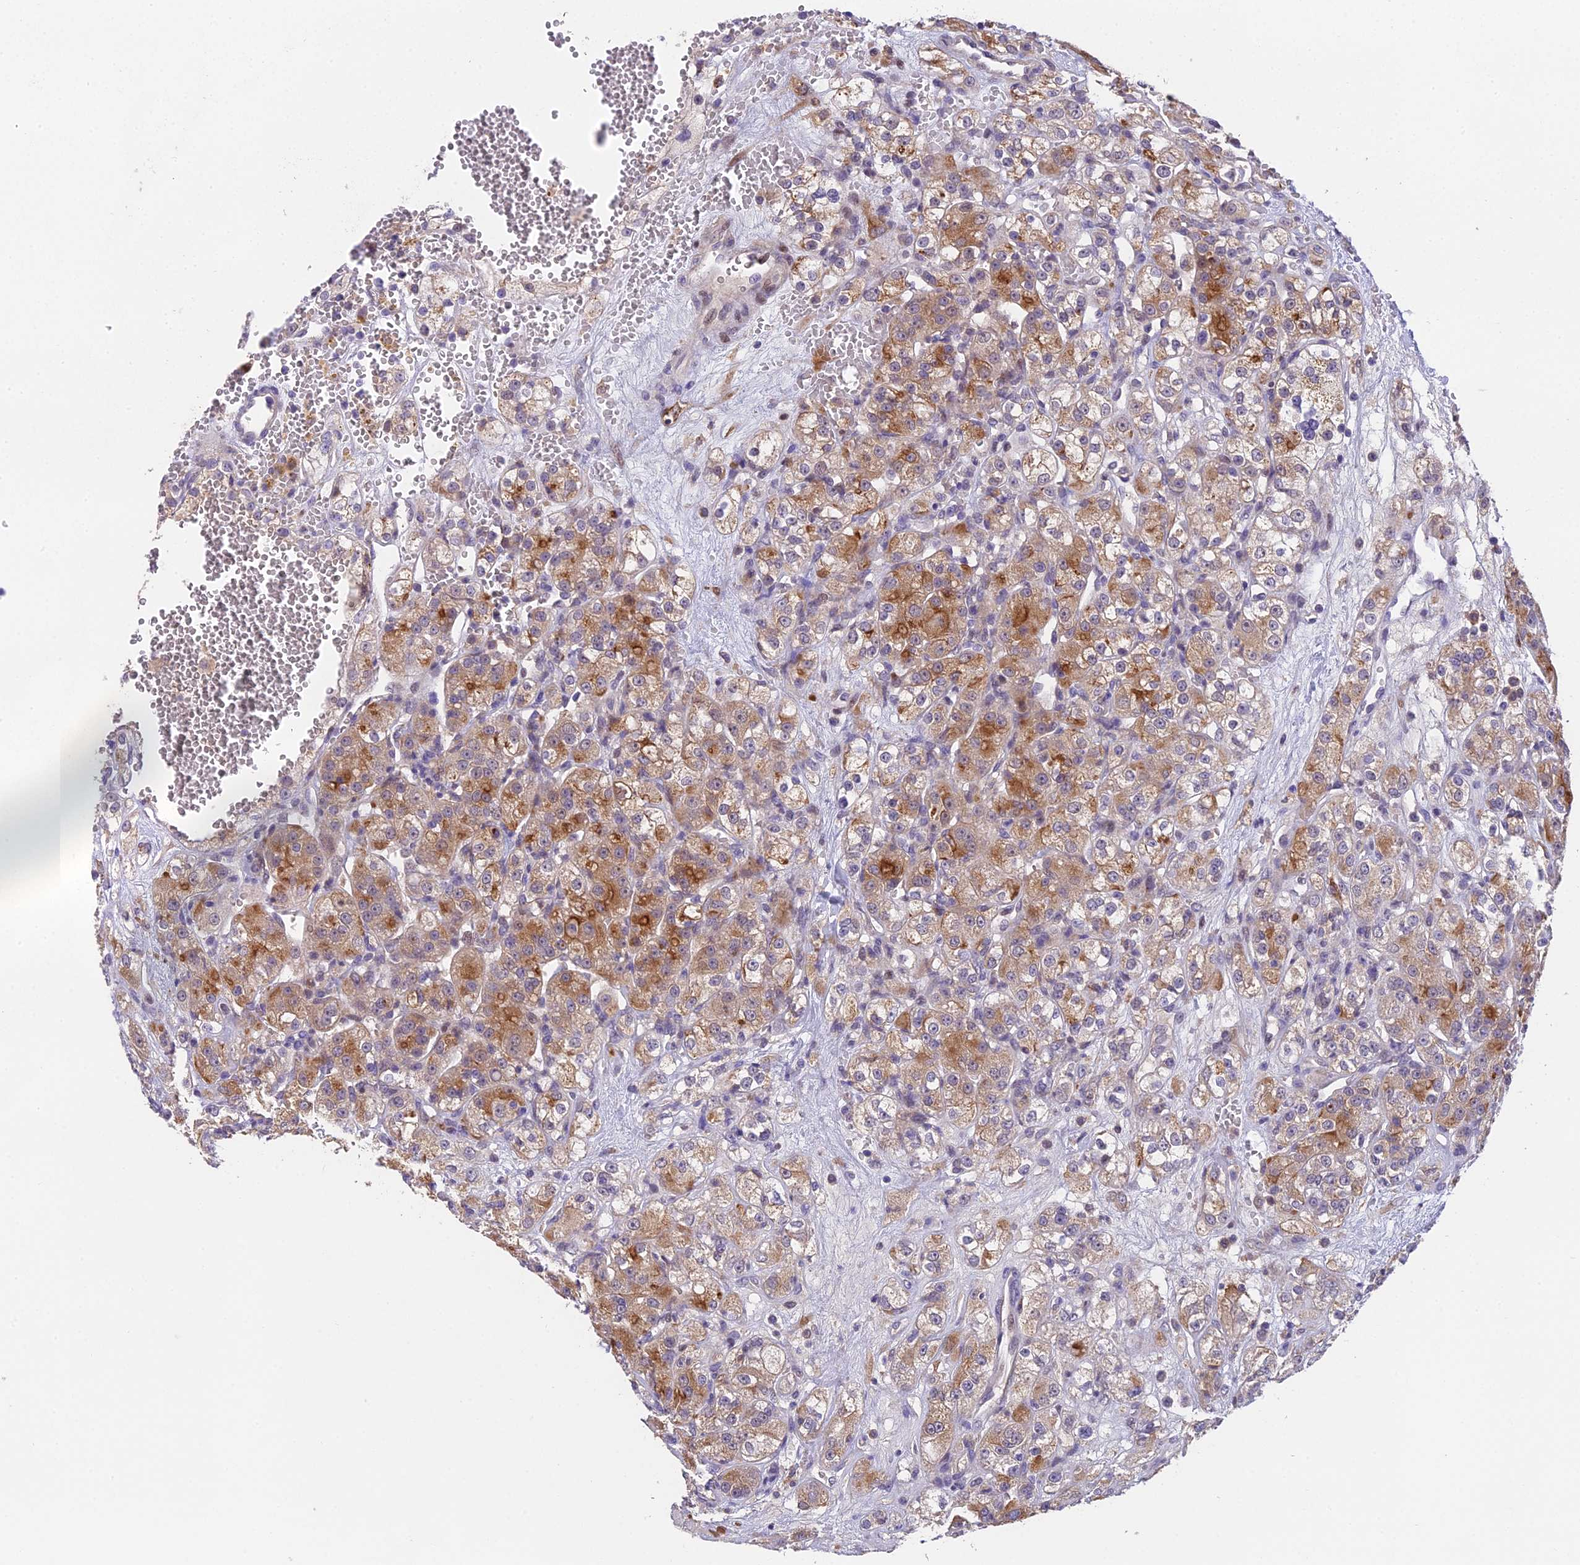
{"staining": {"intensity": "moderate", "quantity": ">75%", "location": "cytoplasmic/membranous"}, "tissue": "renal cancer", "cell_type": "Tumor cells", "image_type": "cancer", "snomed": [{"axis": "morphology", "description": "Normal tissue, NOS"}, {"axis": "morphology", "description": "Adenocarcinoma, NOS"}, {"axis": "topography", "description": "Kidney"}], "caption": "Adenocarcinoma (renal) stained for a protein (brown) reveals moderate cytoplasmic/membranous positive positivity in about >75% of tumor cells.", "gene": "PUS10", "patient": {"sex": "male", "age": 61}}